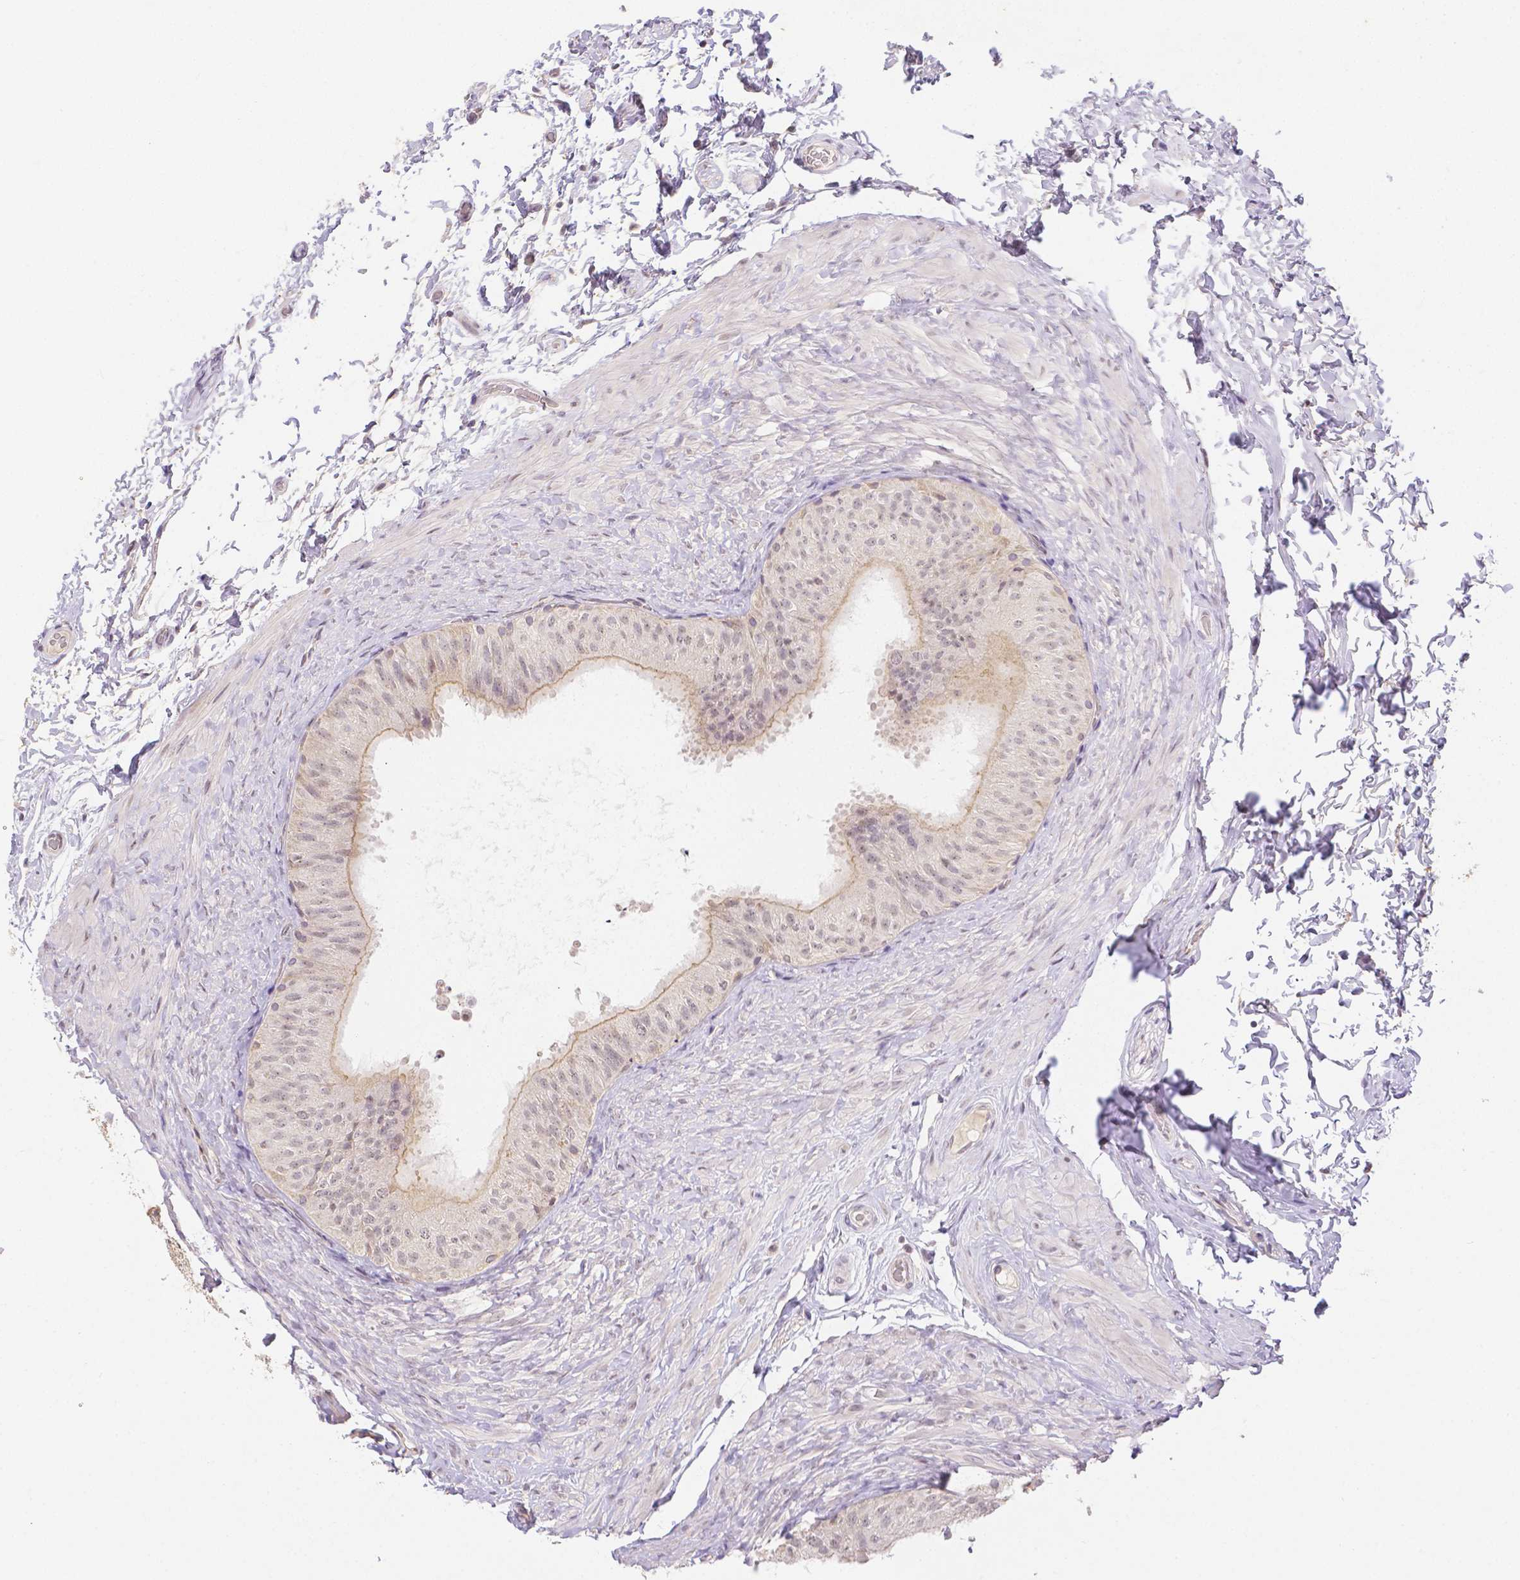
{"staining": {"intensity": "weak", "quantity": "<25%", "location": "cytoplasmic/membranous"}, "tissue": "epididymis", "cell_type": "Glandular cells", "image_type": "normal", "snomed": [{"axis": "morphology", "description": "Normal tissue, NOS"}, {"axis": "topography", "description": "Epididymis, spermatic cord, NOS"}, {"axis": "topography", "description": "Epididymis"}], "caption": "An IHC micrograph of benign epididymis is shown. There is no staining in glandular cells of epididymis. (DAB (3,3'-diaminobenzidine) immunohistochemistry visualized using brightfield microscopy, high magnification).", "gene": "ZNF280B", "patient": {"sex": "male", "age": 31}}